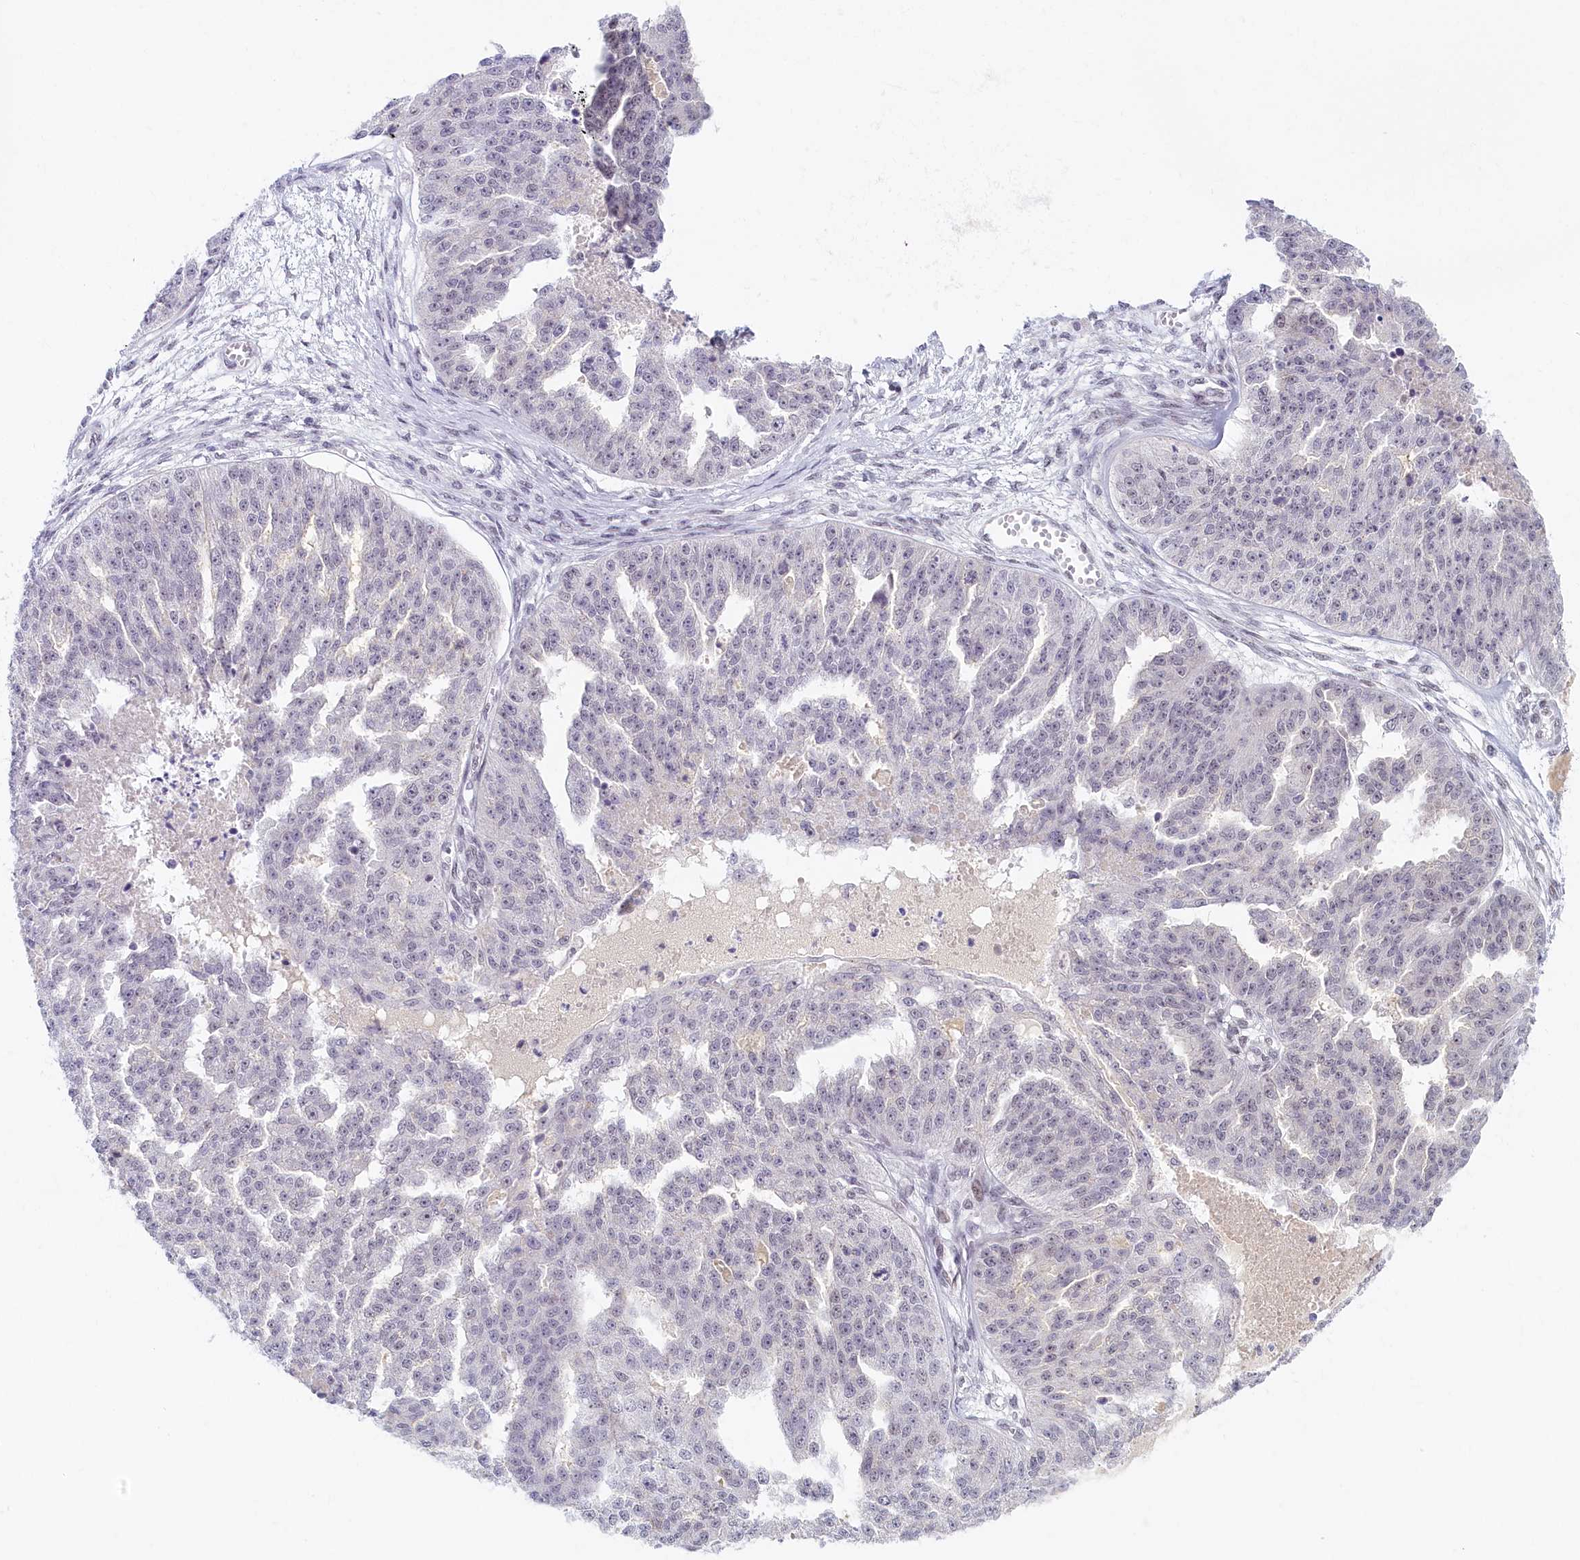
{"staining": {"intensity": "negative", "quantity": "none", "location": "none"}, "tissue": "ovarian cancer", "cell_type": "Tumor cells", "image_type": "cancer", "snomed": [{"axis": "morphology", "description": "Cystadenocarcinoma, serous, NOS"}, {"axis": "topography", "description": "Ovary"}], "caption": "There is no significant expression in tumor cells of ovarian cancer.", "gene": "SEC31B", "patient": {"sex": "female", "age": 58}}